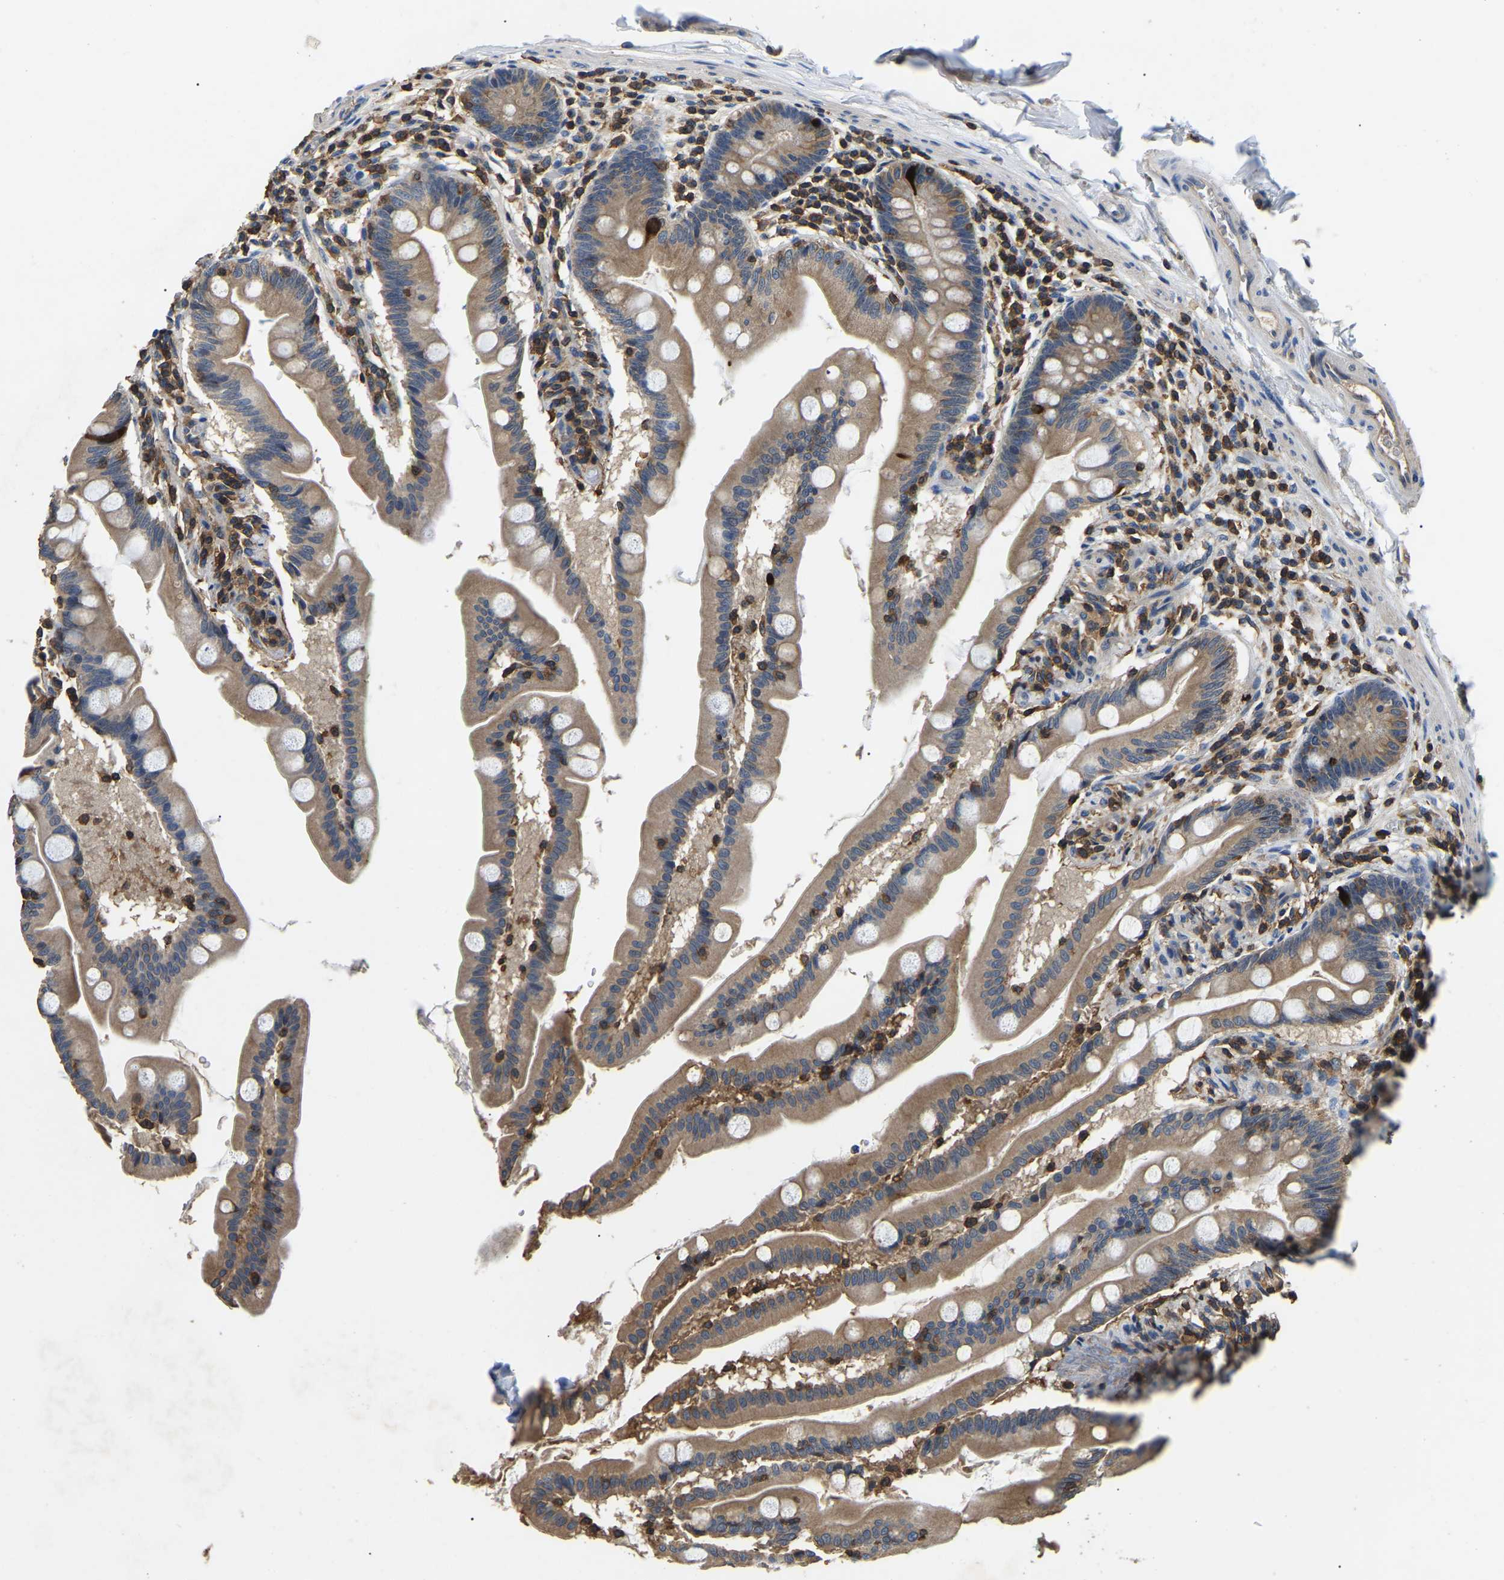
{"staining": {"intensity": "moderate", "quantity": ">75%", "location": "cytoplasmic/membranous"}, "tissue": "small intestine", "cell_type": "Glandular cells", "image_type": "normal", "snomed": [{"axis": "morphology", "description": "Normal tissue, NOS"}, {"axis": "topography", "description": "Small intestine"}], "caption": "Protein positivity by IHC reveals moderate cytoplasmic/membranous positivity in about >75% of glandular cells in unremarkable small intestine.", "gene": "SMPD2", "patient": {"sex": "female", "age": 56}}